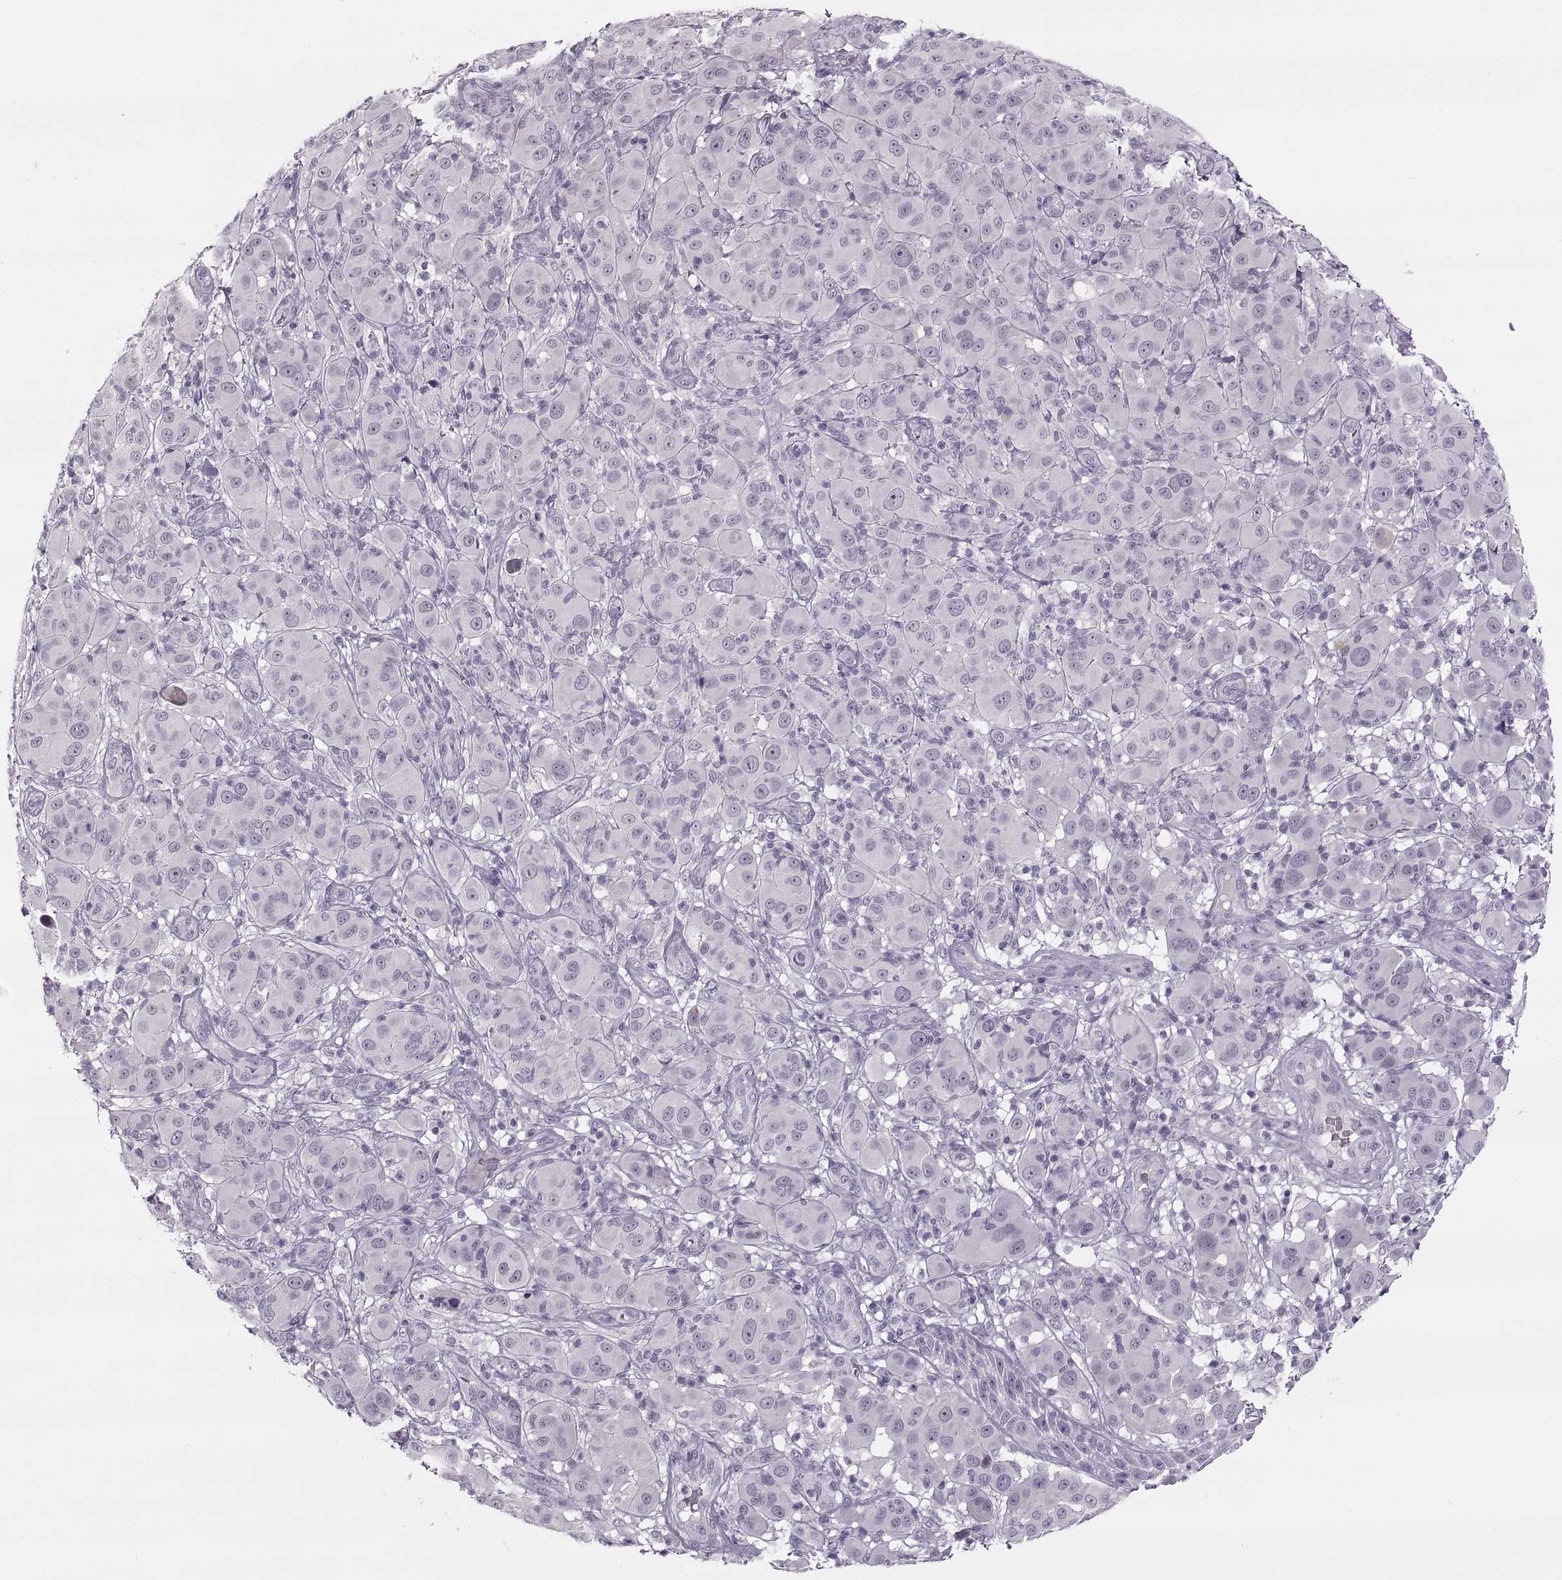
{"staining": {"intensity": "negative", "quantity": "none", "location": "none"}, "tissue": "melanoma", "cell_type": "Tumor cells", "image_type": "cancer", "snomed": [{"axis": "morphology", "description": "Malignant melanoma, NOS"}, {"axis": "topography", "description": "Skin"}], "caption": "Tumor cells show no significant protein positivity in melanoma. The staining is performed using DAB brown chromogen with nuclei counter-stained in using hematoxylin.", "gene": "CHCT1", "patient": {"sex": "female", "age": 87}}